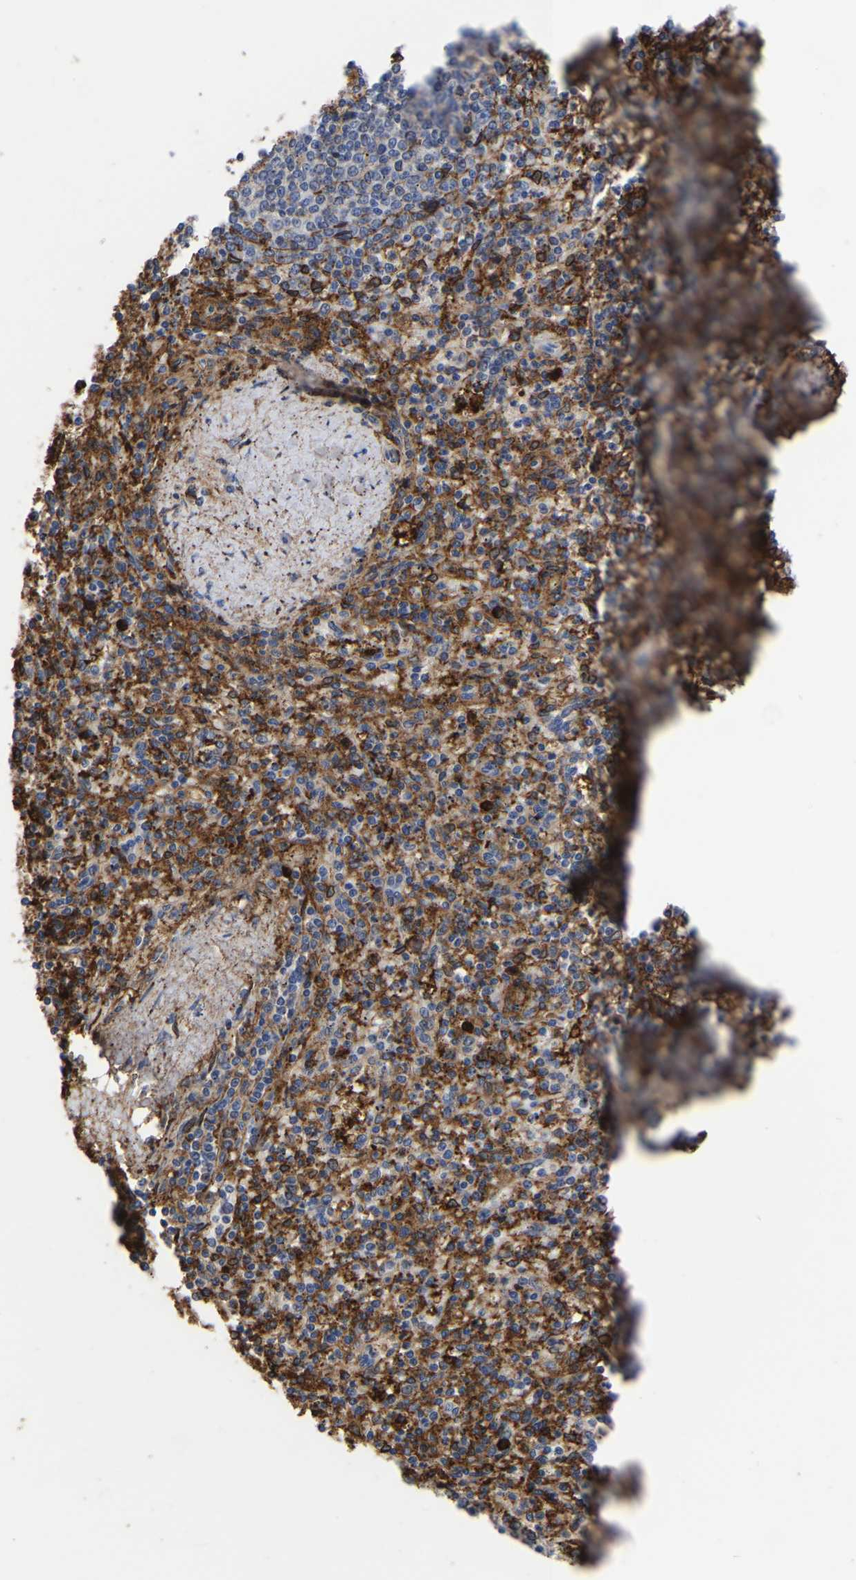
{"staining": {"intensity": "moderate", "quantity": ">75%", "location": "cytoplasmic/membranous"}, "tissue": "spleen", "cell_type": "Cells in red pulp", "image_type": "normal", "snomed": [{"axis": "morphology", "description": "Normal tissue, NOS"}, {"axis": "topography", "description": "Spleen"}], "caption": "Spleen stained with immunohistochemistry shows moderate cytoplasmic/membranous expression in about >75% of cells in red pulp.", "gene": "LIF", "patient": {"sex": "male", "age": 72}}